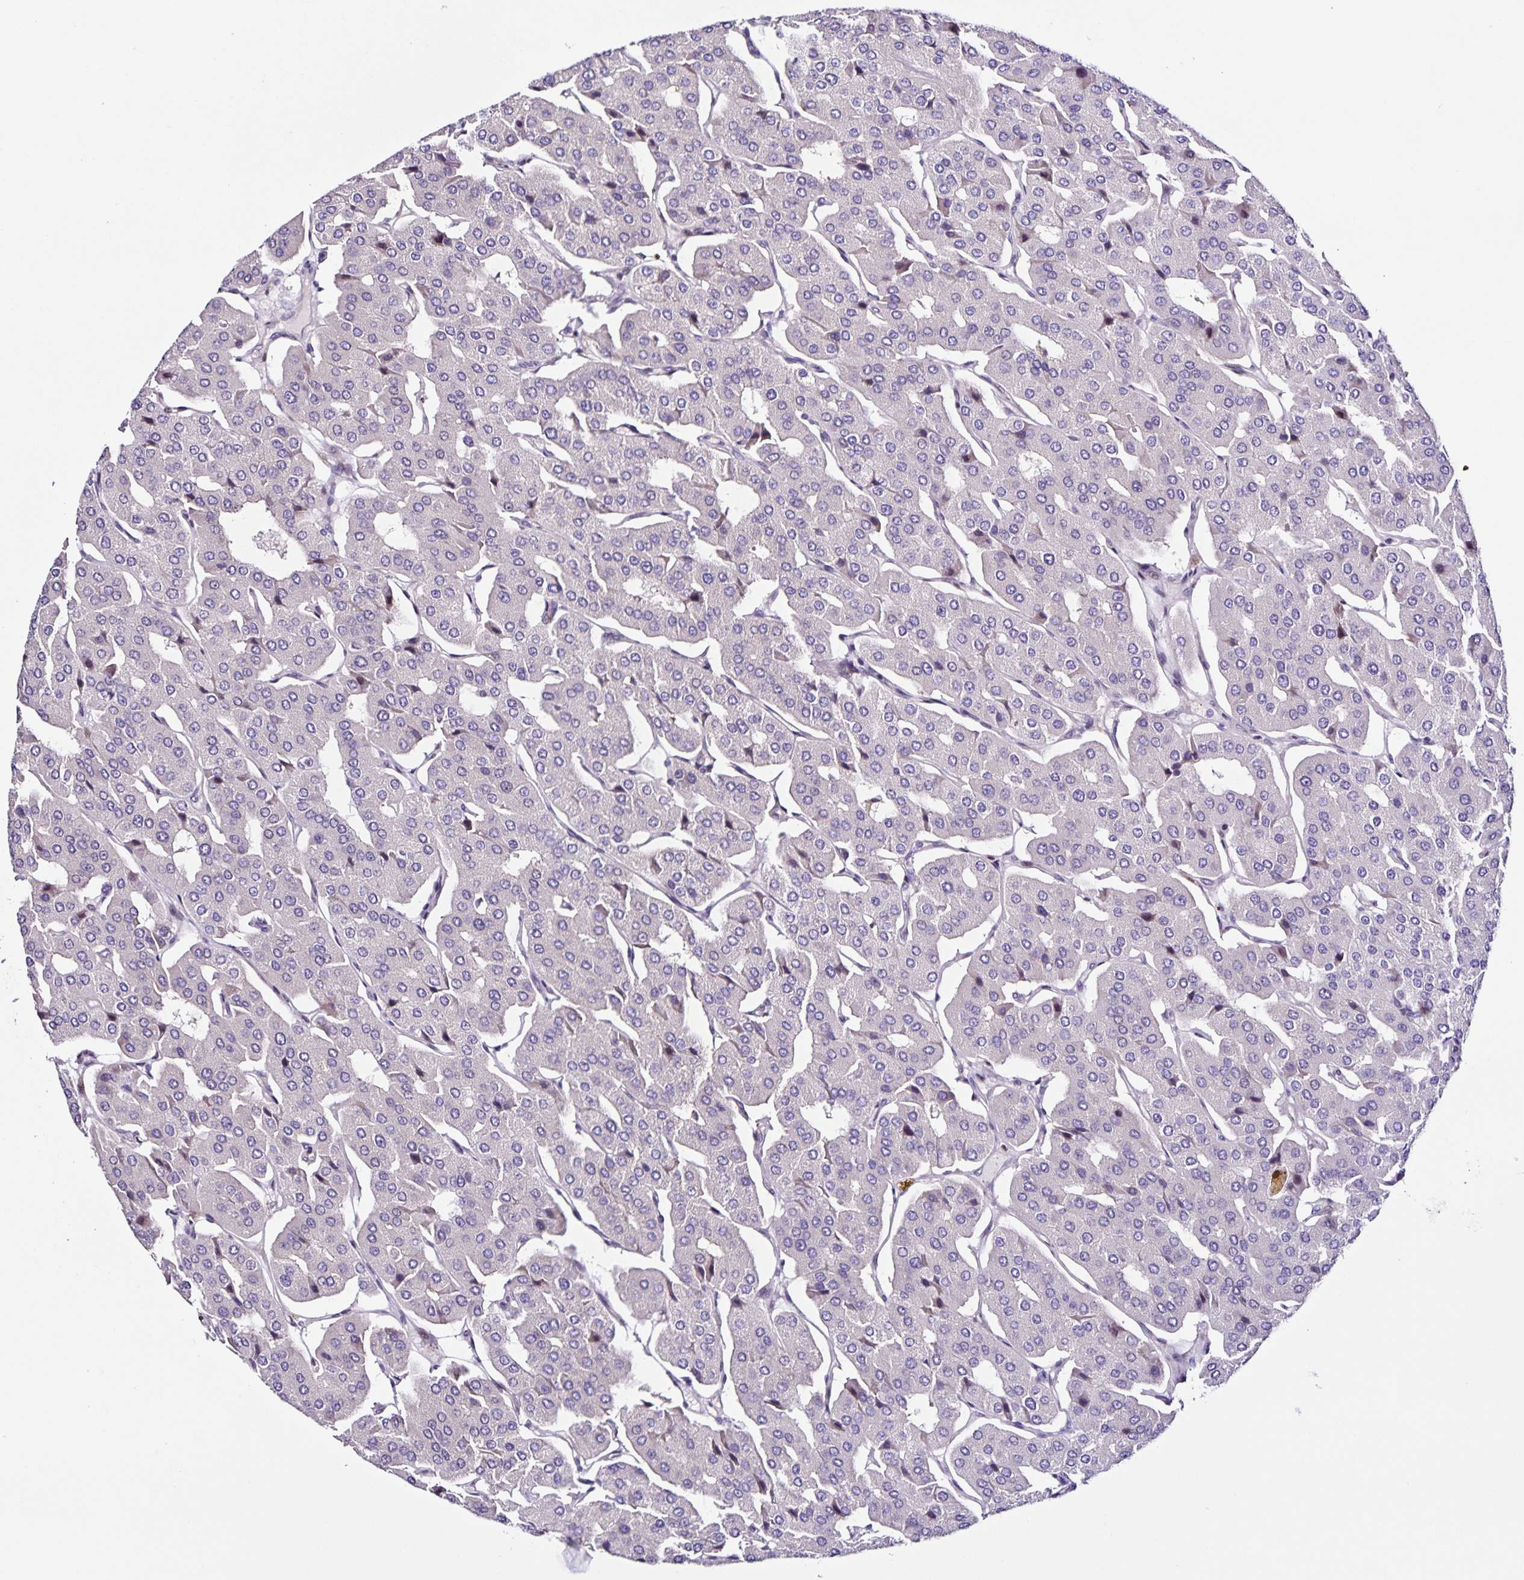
{"staining": {"intensity": "negative", "quantity": "none", "location": "none"}, "tissue": "parathyroid gland", "cell_type": "Glandular cells", "image_type": "normal", "snomed": [{"axis": "morphology", "description": "Normal tissue, NOS"}, {"axis": "morphology", "description": "Adenoma, NOS"}, {"axis": "topography", "description": "Parathyroid gland"}], "caption": "DAB immunohistochemical staining of unremarkable human parathyroid gland shows no significant expression in glandular cells.", "gene": "RNFT2", "patient": {"sex": "female", "age": 86}}